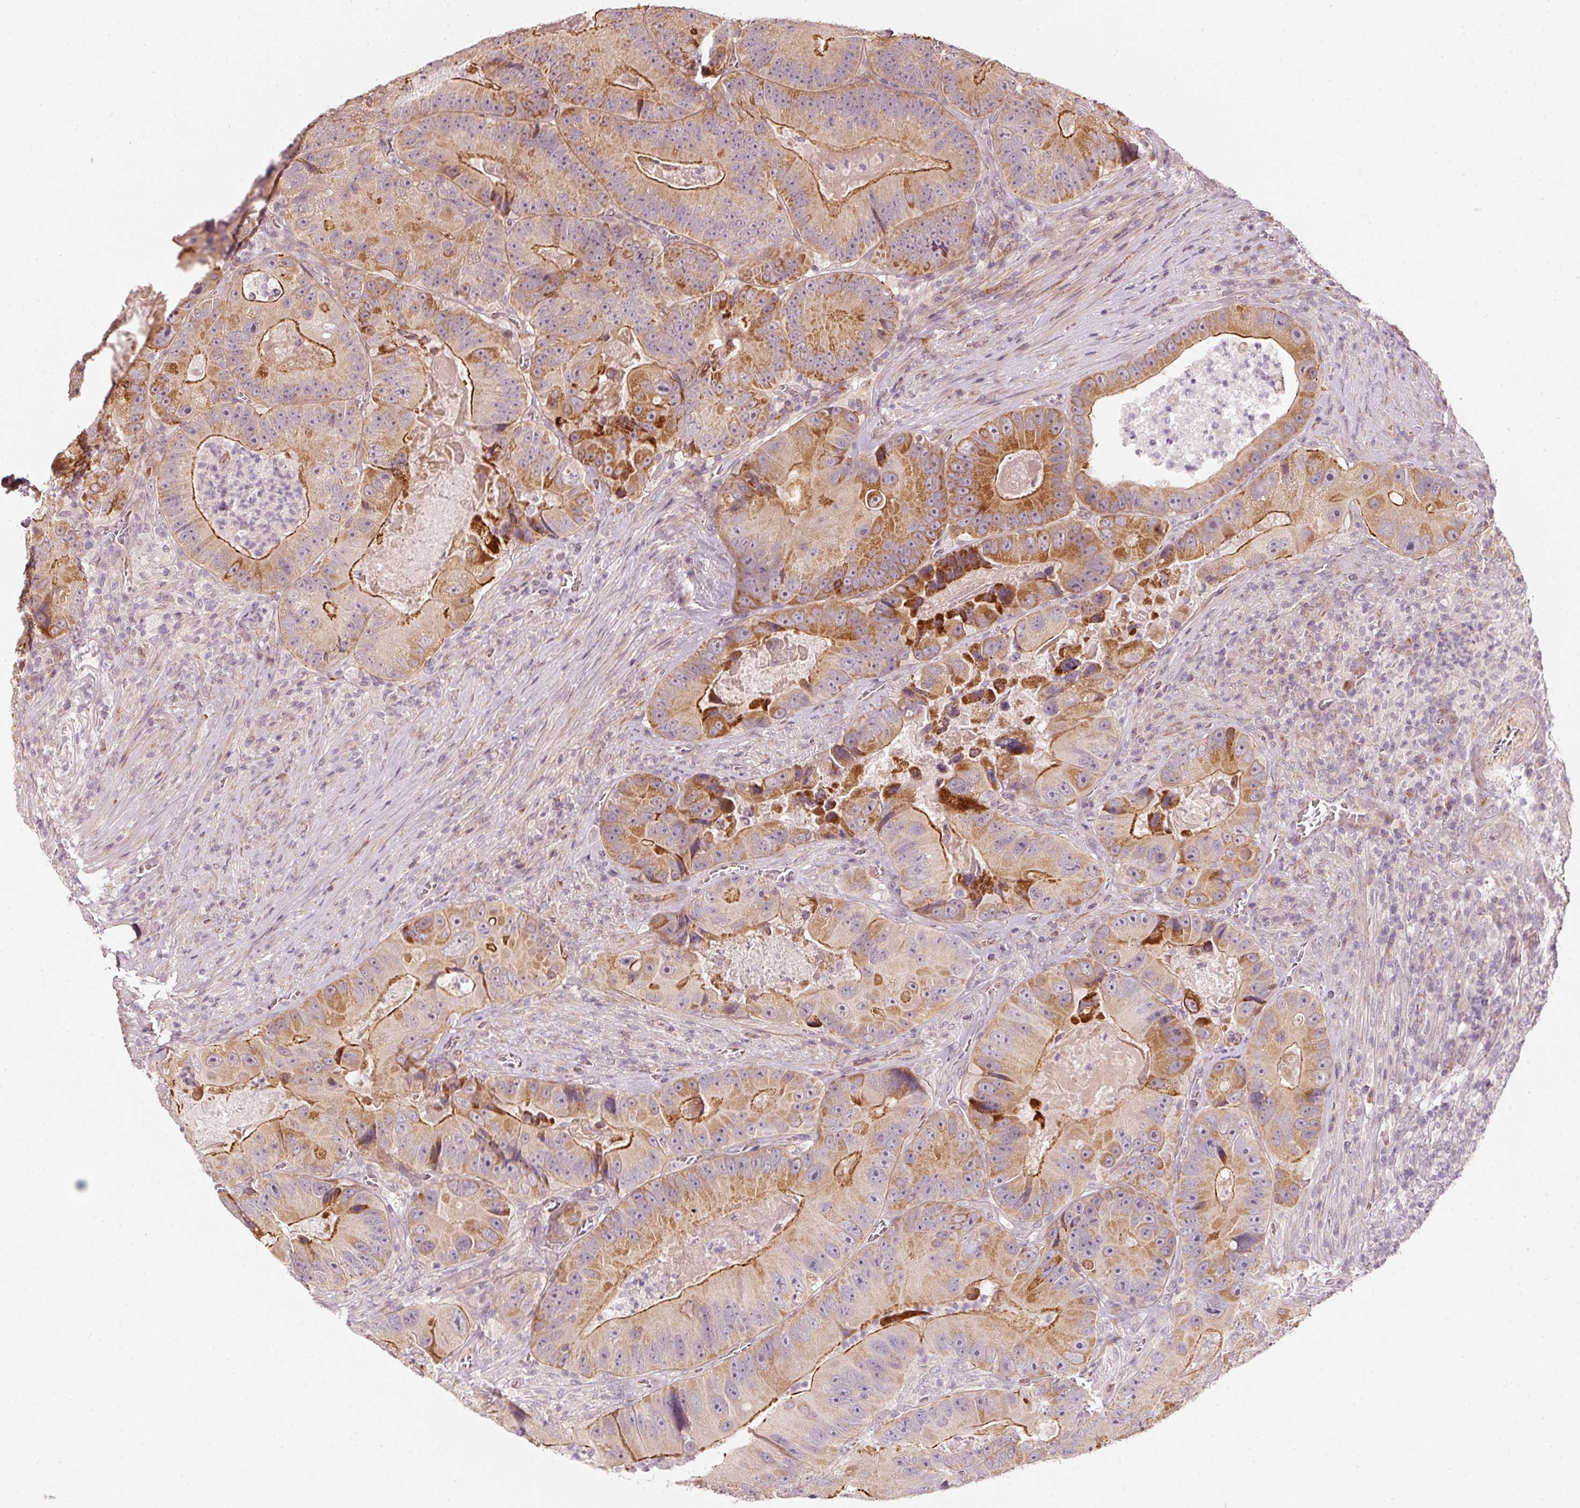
{"staining": {"intensity": "moderate", "quantity": ">75%", "location": "cytoplasmic/membranous"}, "tissue": "colorectal cancer", "cell_type": "Tumor cells", "image_type": "cancer", "snomed": [{"axis": "morphology", "description": "Adenocarcinoma, NOS"}, {"axis": "topography", "description": "Colon"}], "caption": "Human colorectal cancer stained with a brown dye shows moderate cytoplasmic/membranous positive expression in approximately >75% of tumor cells.", "gene": "ARHGAP22", "patient": {"sex": "female", "age": 86}}